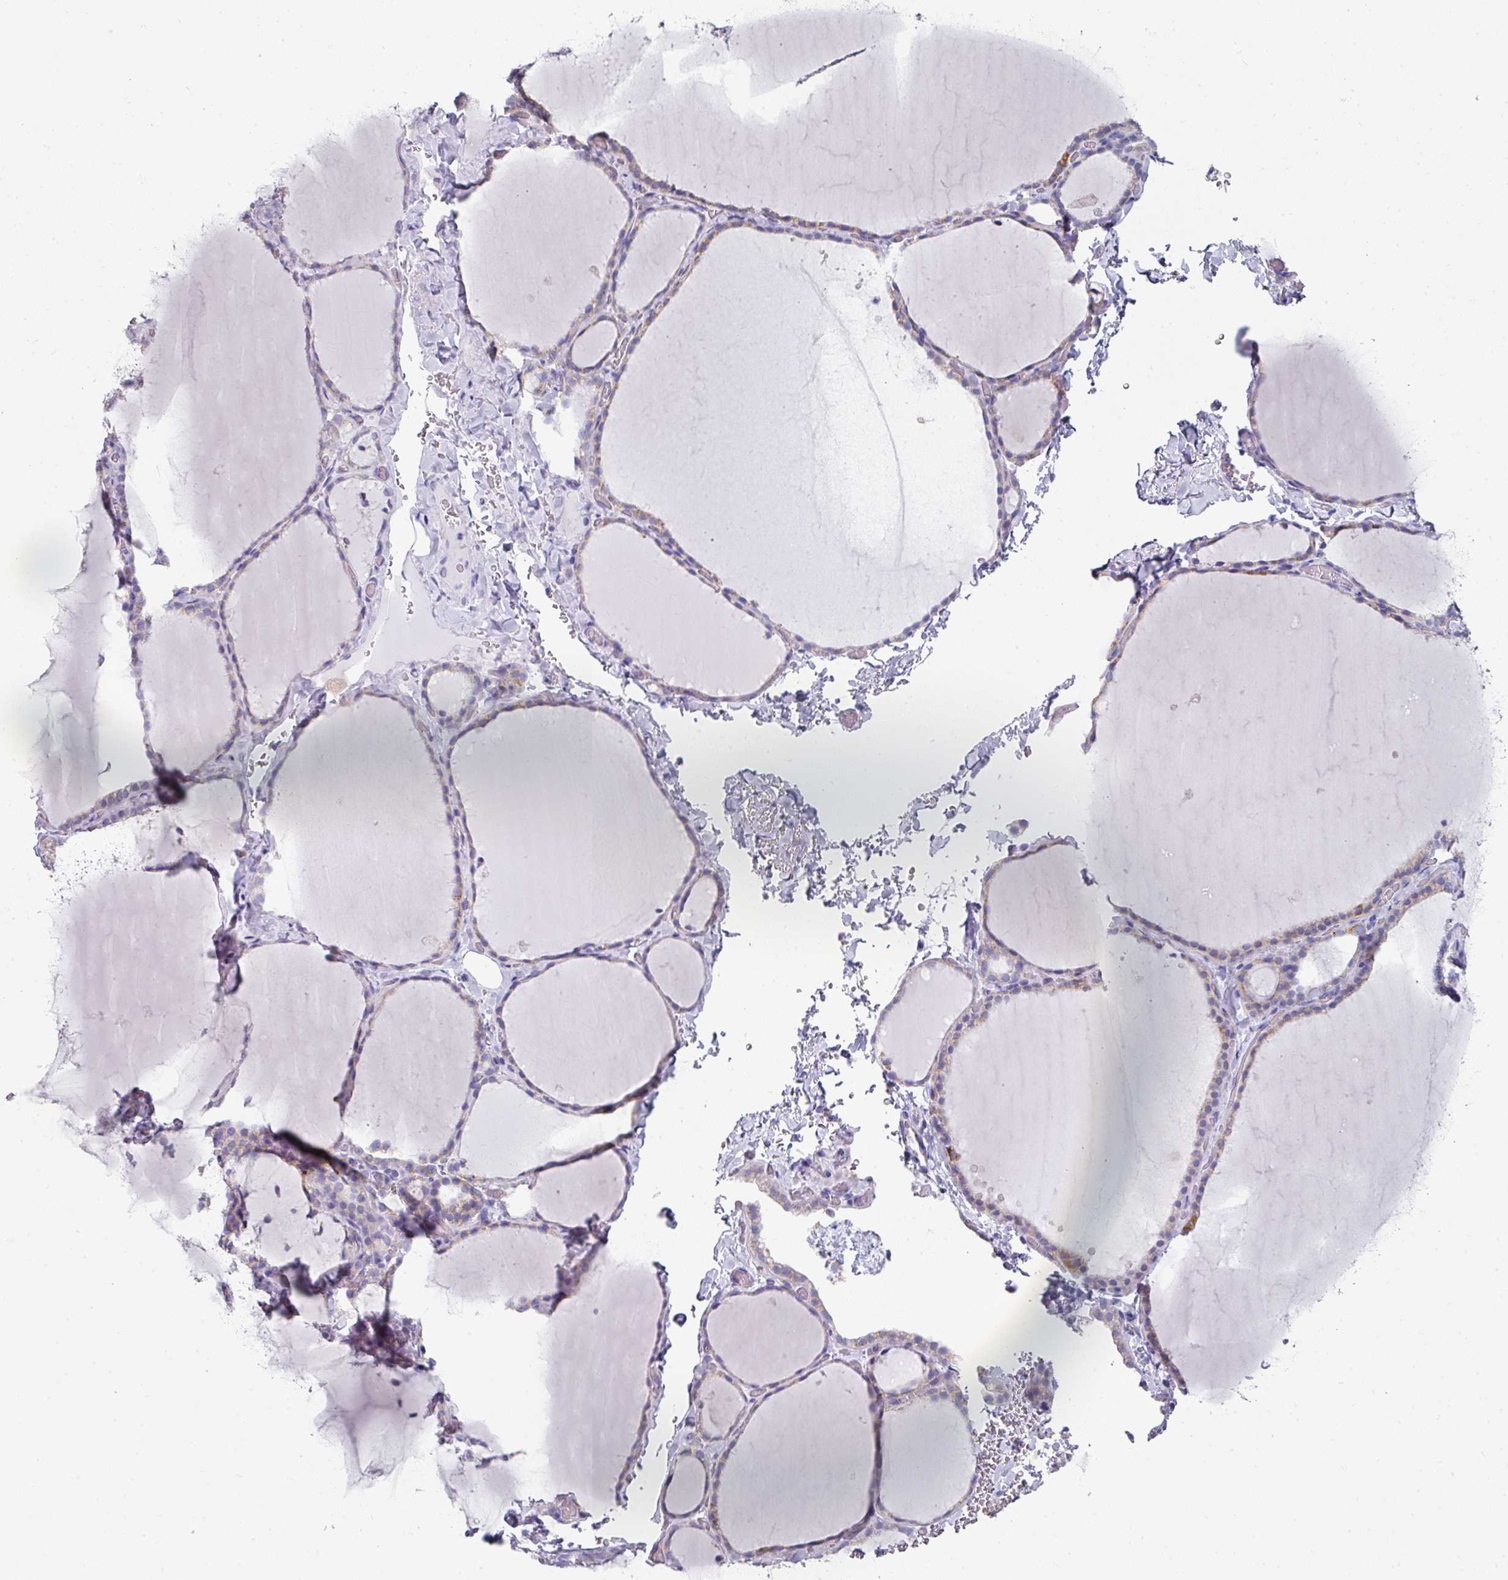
{"staining": {"intensity": "negative", "quantity": "none", "location": "none"}, "tissue": "thyroid gland", "cell_type": "Glandular cells", "image_type": "normal", "snomed": [{"axis": "morphology", "description": "Normal tissue, NOS"}, {"axis": "topography", "description": "Thyroid gland"}], "caption": "High magnification brightfield microscopy of unremarkable thyroid gland stained with DAB (3,3'-diaminobenzidine) (brown) and counterstained with hematoxylin (blue): glandular cells show no significant staining. (Brightfield microscopy of DAB immunohistochemistry at high magnification).", "gene": "SETBP1", "patient": {"sex": "female", "age": 22}}